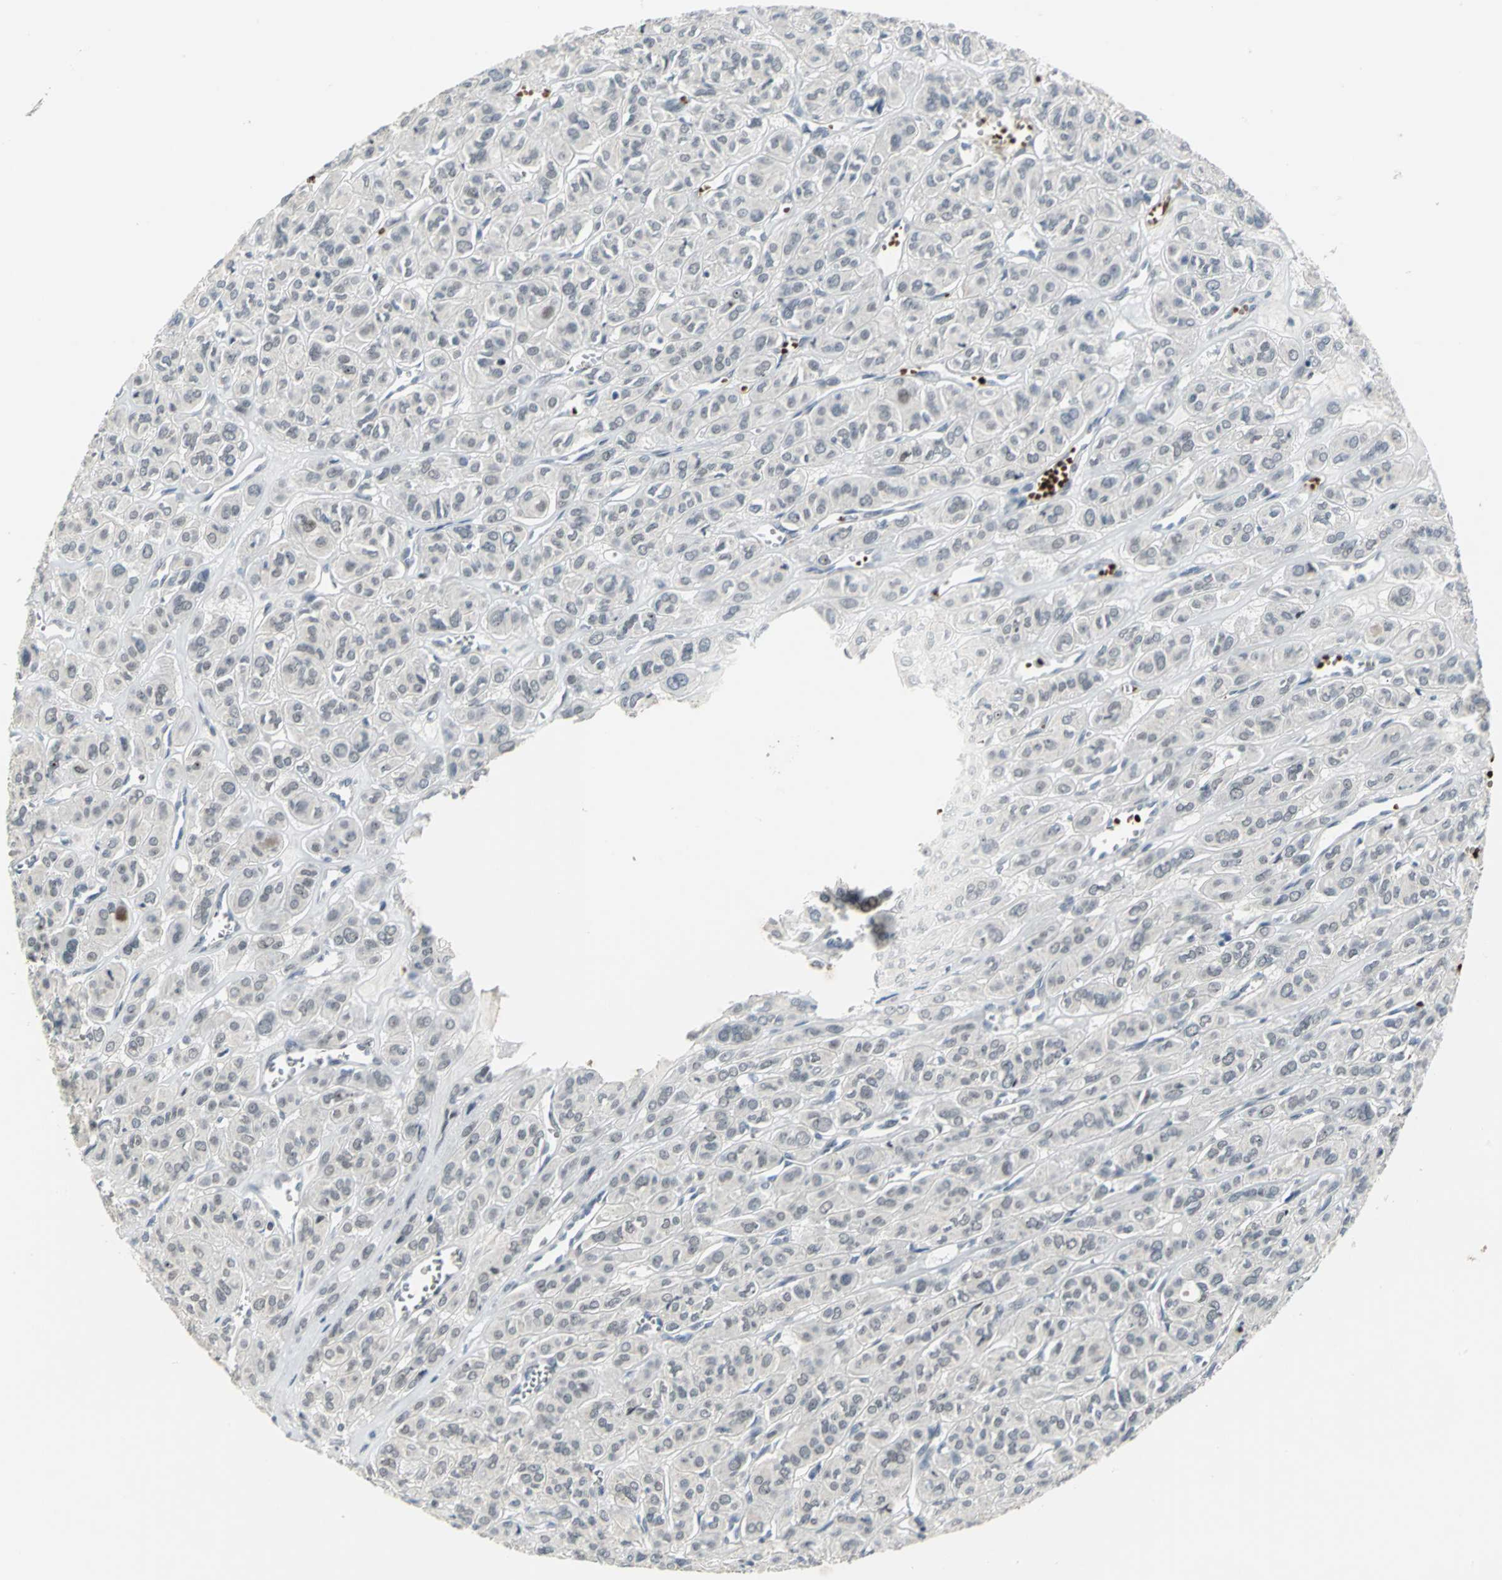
{"staining": {"intensity": "weak", "quantity": "25%-75%", "location": "nuclear"}, "tissue": "thyroid cancer", "cell_type": "Tumor cells", "image_type": "cancer", "snomed": [{"axis": "morphology", "description": "Follicular adenoma carcinoma, NOS"}, {"axis": "topography", "description": "Thyroid gland"}], "caption": "Thyroid follicular adenoma carcinoma stained with immunohistochemistry exhibits weak nuclear positivity in approximately 25%-75% of tumor cells.", "gene": "GLI3", "patient": {"sex": "female", "age": 71}}